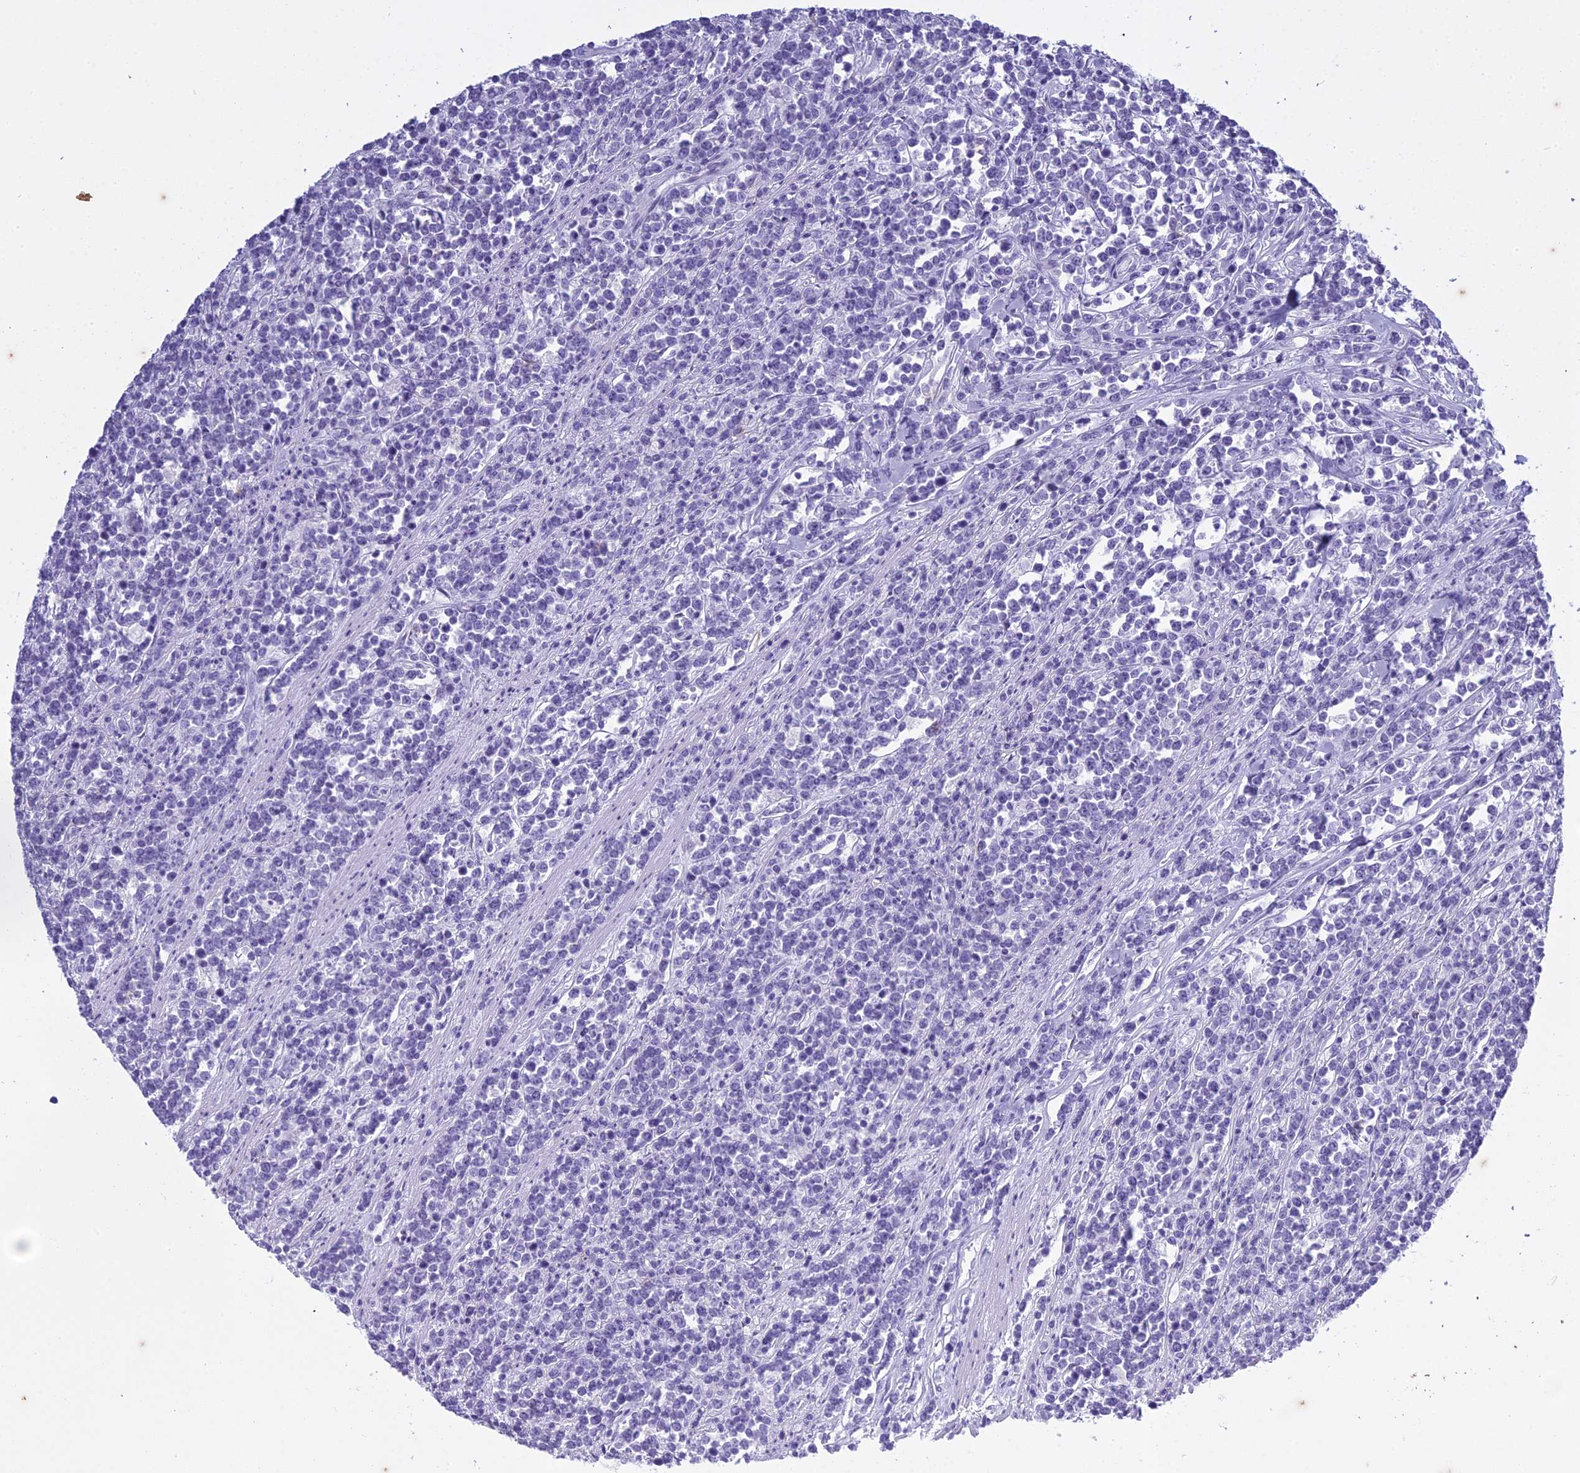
{"staining": {"intensity": "negative", "quantity": "none", "location": "none"}, "tissue": "lymphoma", "cell_type": "Tumor cells", "image_type": "cancer", "snomed": [{"axis": "morphology", "description": "Malignant lymphoma, non-Hodgkin's type, High grade"}, {"axis": "topography", "description": "Small intestine"}], "caption": "This photomicrograph is of lymphoma stained with IHC to label a protein in brown with the nuclei are counter-stained blue. There is no staining in tumor cells.", "gene": "HMGB4", "patient": {"sex": "male", "age": 8}}